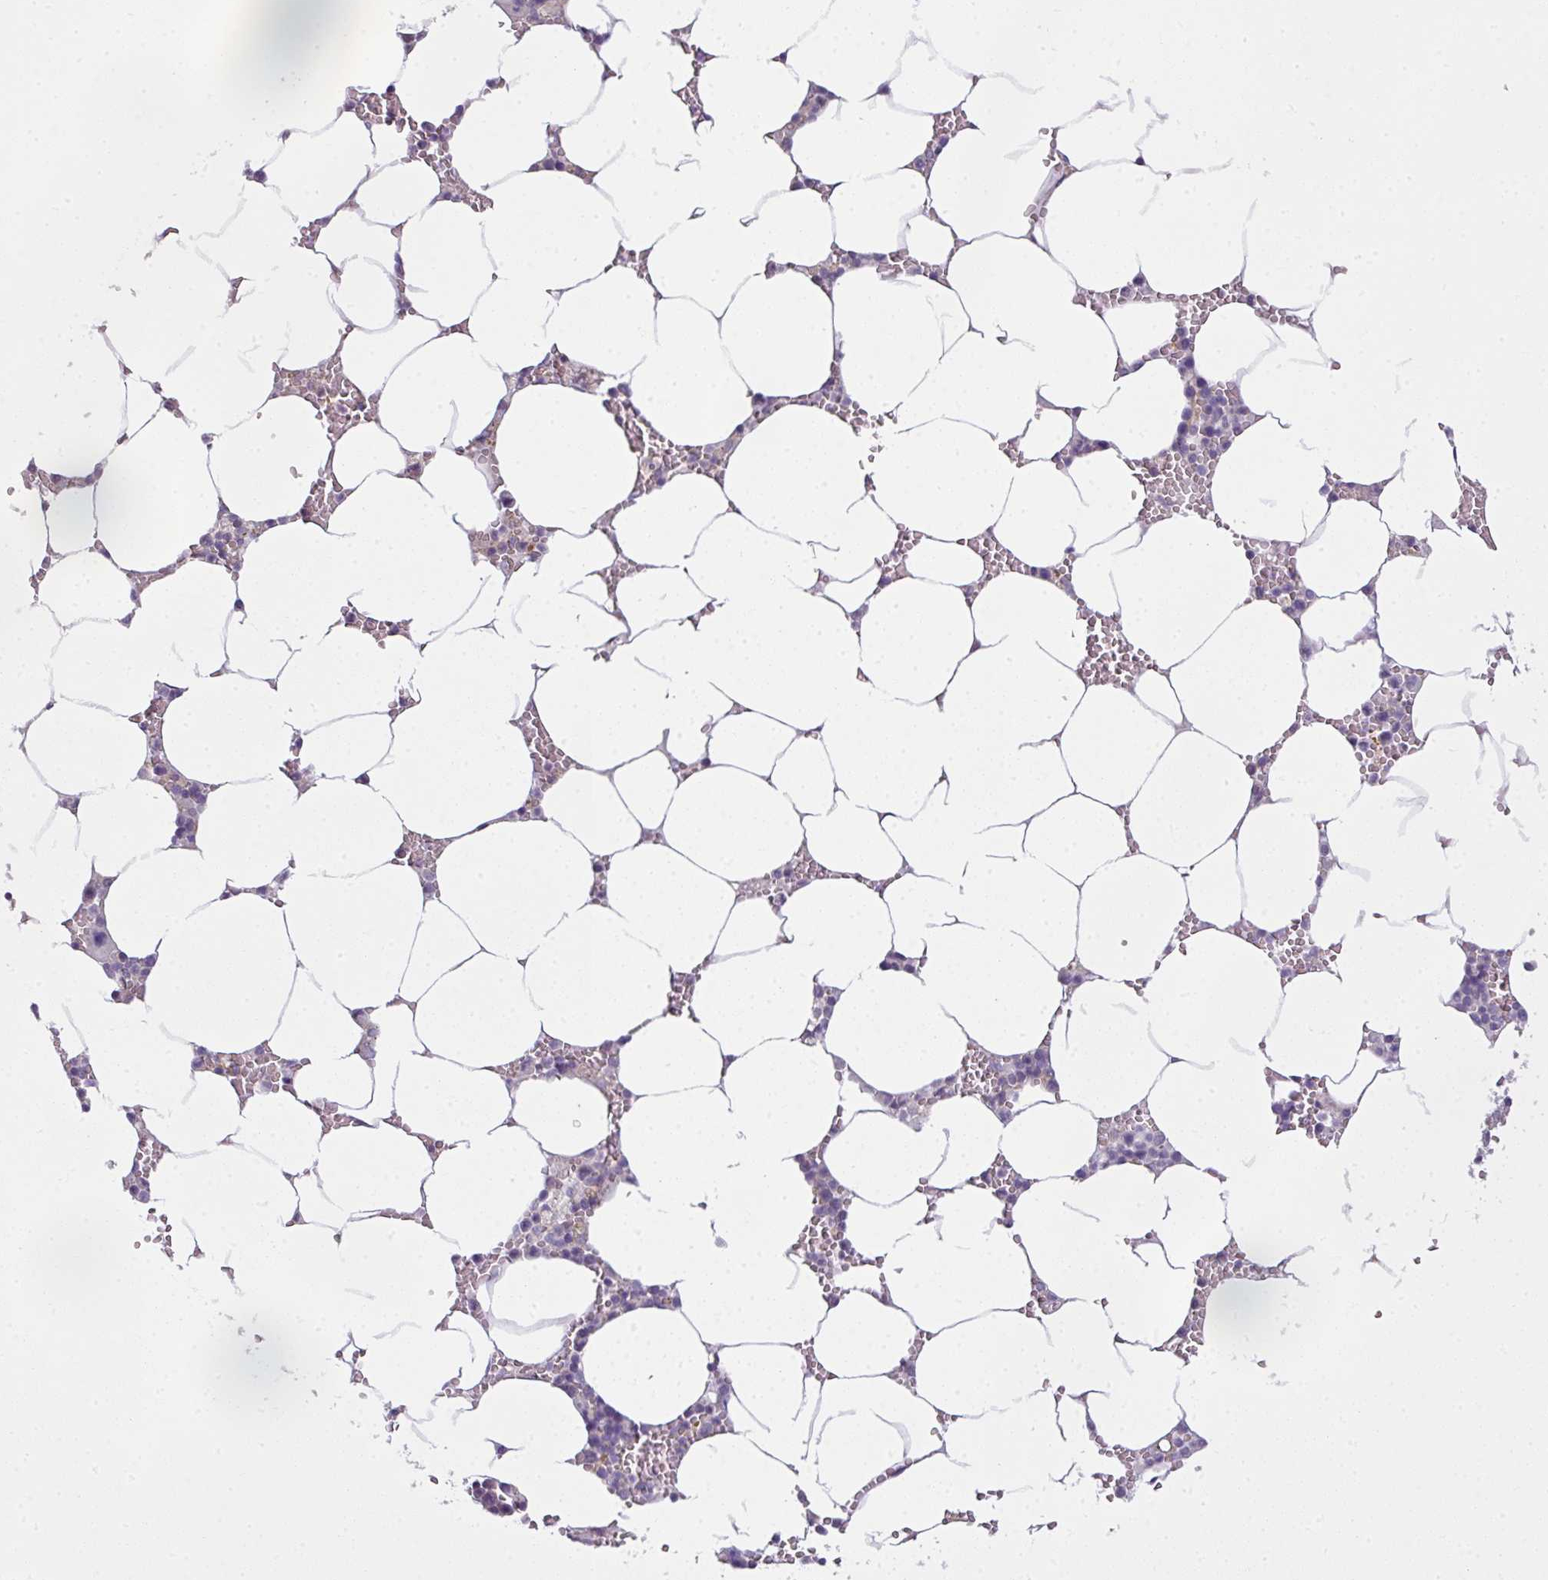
{"staining": {"intensity": "negative", "quantity": "none", "location": "none"}, "tissue": "bone marrow", "cell_type": "Hematopoietic cells", "image_type": "normal", "snomed": [{"axis": "morphology", "description": "Normal tissue, NOS"}, {"axis": "topography", "description": "Bone marrow"}], "caption": "This image is of unremarkable bone marrow stained with immunohistochemistry to label a protein in brown with the nuclei are counter-stained blue. There is no expression in hematopoietic cells. (IHC, brightfield microscopy, high magnification).", "gene": "DERPC", "patient": {"sex": "male", "age": 70}}